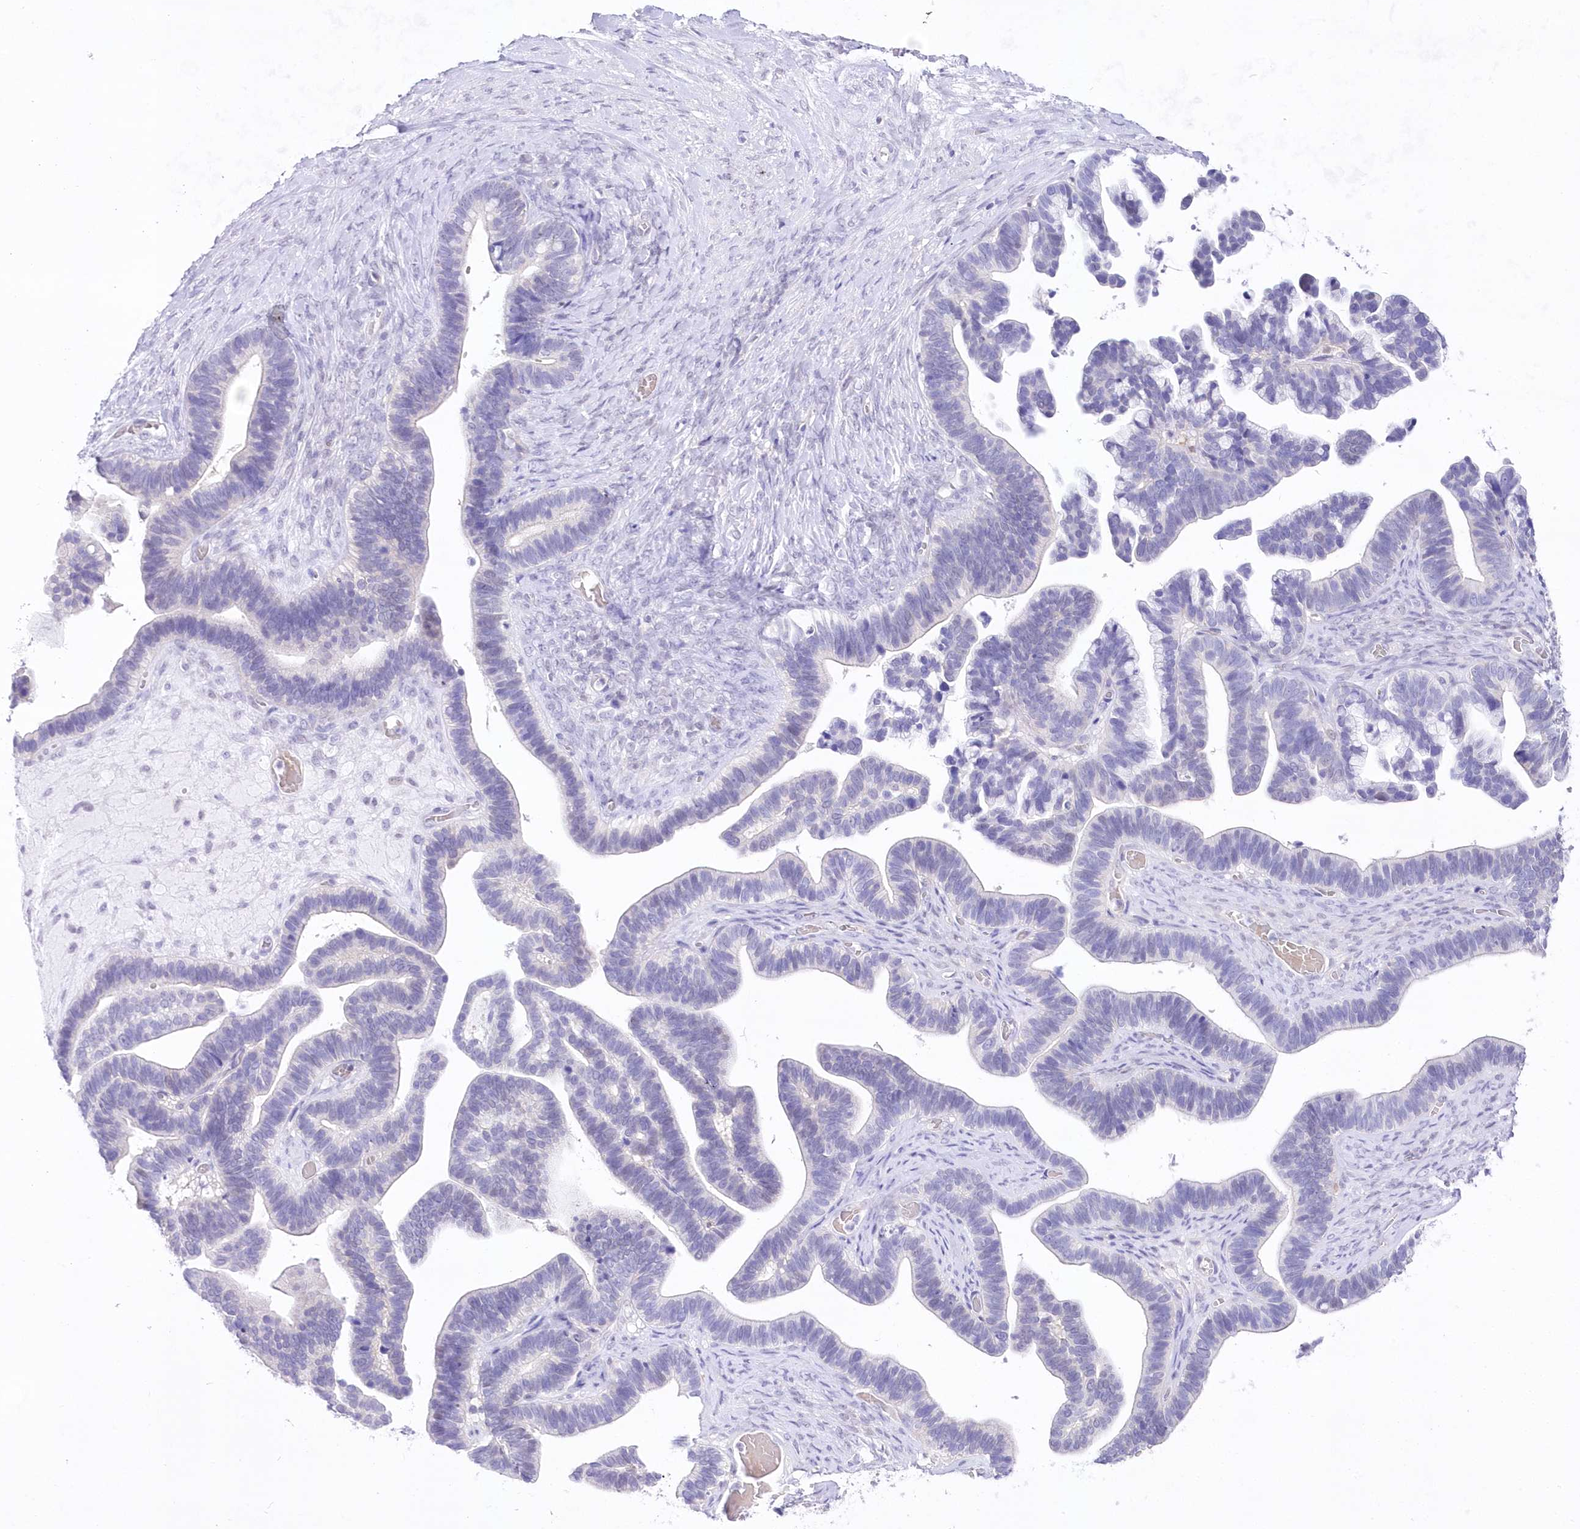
{"staining": {"intensity": "negative", "quantity": "none", "location": "none"}, "tissue": "ovarian cancer", "cell_type": "Tumor cells", "image_type": "cancer", "snomed": [{"axis": "morphology", "description": "Cystadenocarcinoma, serous, NOS"}, {"axis": "topography", "description": "Ovary"}], "caption": "The micrograph shows no staining of tumor cells in ovarian cancer.", "gene": "UBA6", "patient": {"sex": "female", "age": 56}}